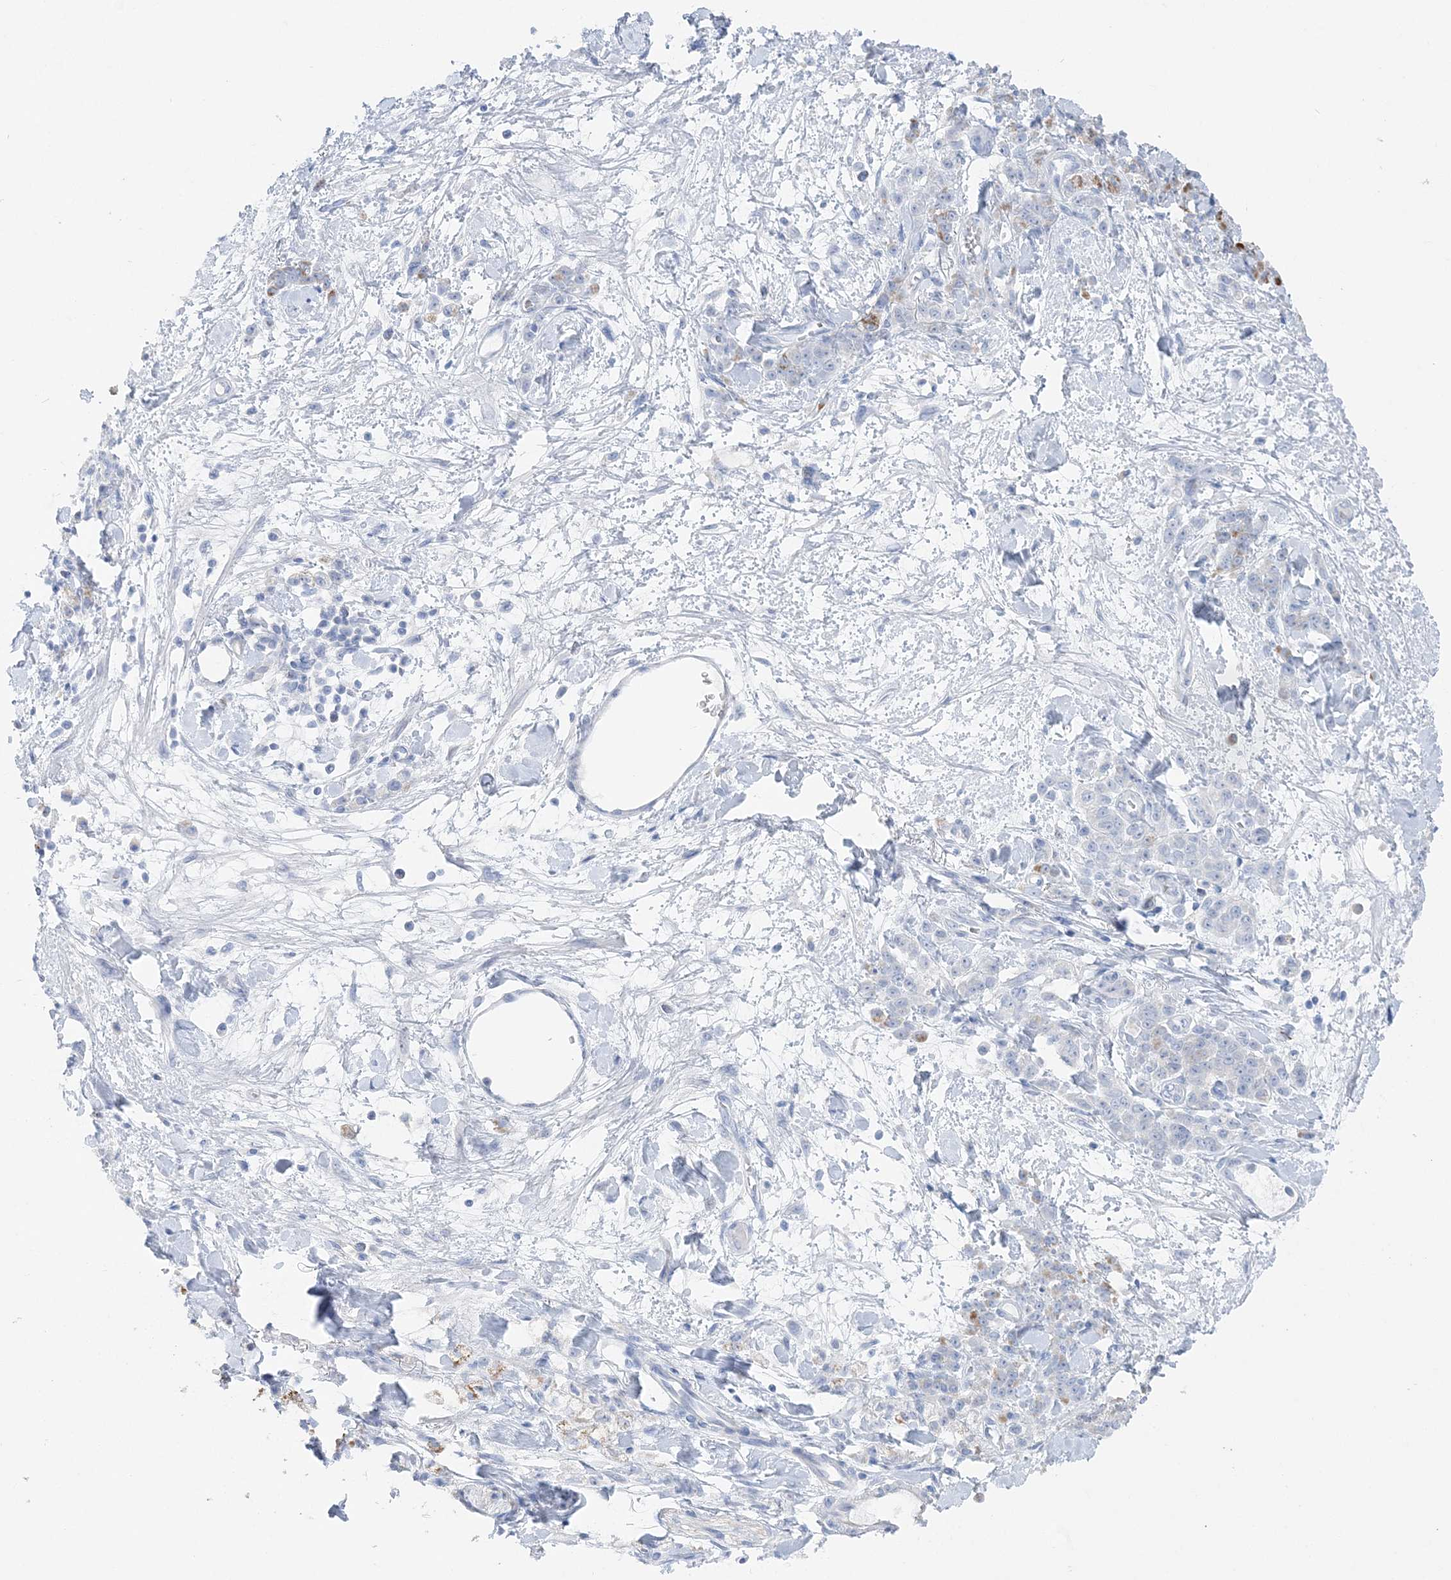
{"staining": {"intensity": "moderate", "quantity": "<25%", "location": "cytoplasmic/membranous"}, "tissue": "stomach cancer", "cell_type": "Tumor cells", "image_type": "cancer", "snomed": [{"axis": "morphology", "description": "Normal tissue, NOS"}, {"axis": "morphology", "description": "Adenocarcinoma, NOS"}, {"axis": "topography", "description": "Stomach"}], "caption": "Immunohistochemical staining of human adenocarcinoma (stomach) displays low levels of moderate cytoplasmic/membranous positivity in approximately <25% of tumor cells.", "gene": "HMGCS1", "patient": {"sex": "male", "age": 82}}